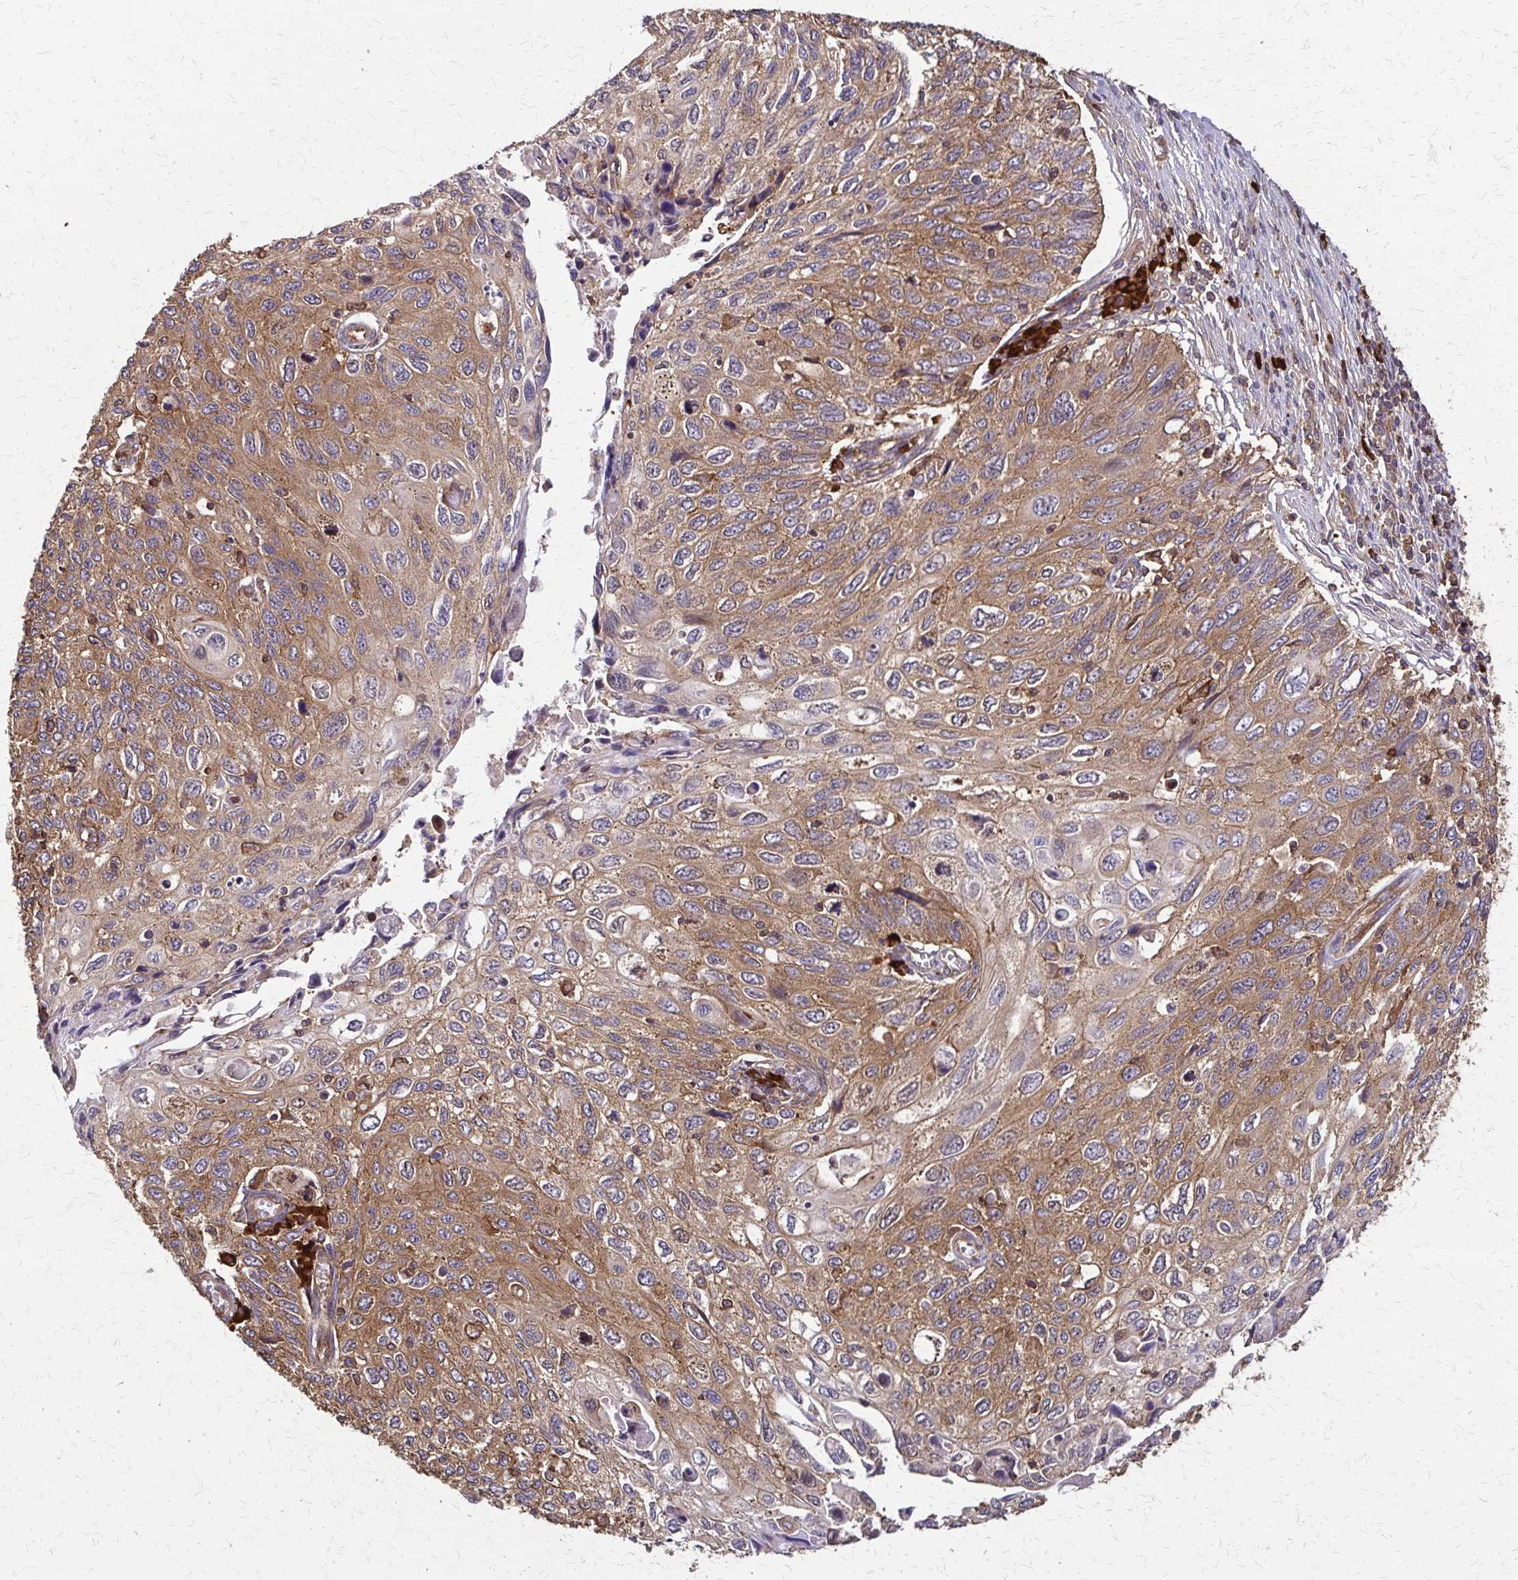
{"staining": {"intensity": "moderate", "quantity": ">75%", "location": "cytoplasmic/membranous"}, "tissue": "cervical cancer", "cell_type": "Tumor cells", "image_type": "cancer", "snomed": [{"axis": "morphology", "description": "Squamous cell carcinoma, NOS"}, {"axis": "topography", "description": "Cervix"}], "caption": "Cervical cancer (squamous cell carcinoma) stained for a protein shows moderate cytoplasmic/membranous positivity in tumor cells.", "gene": "EEF2", "patient": {"sex": "female", "age": 70}}